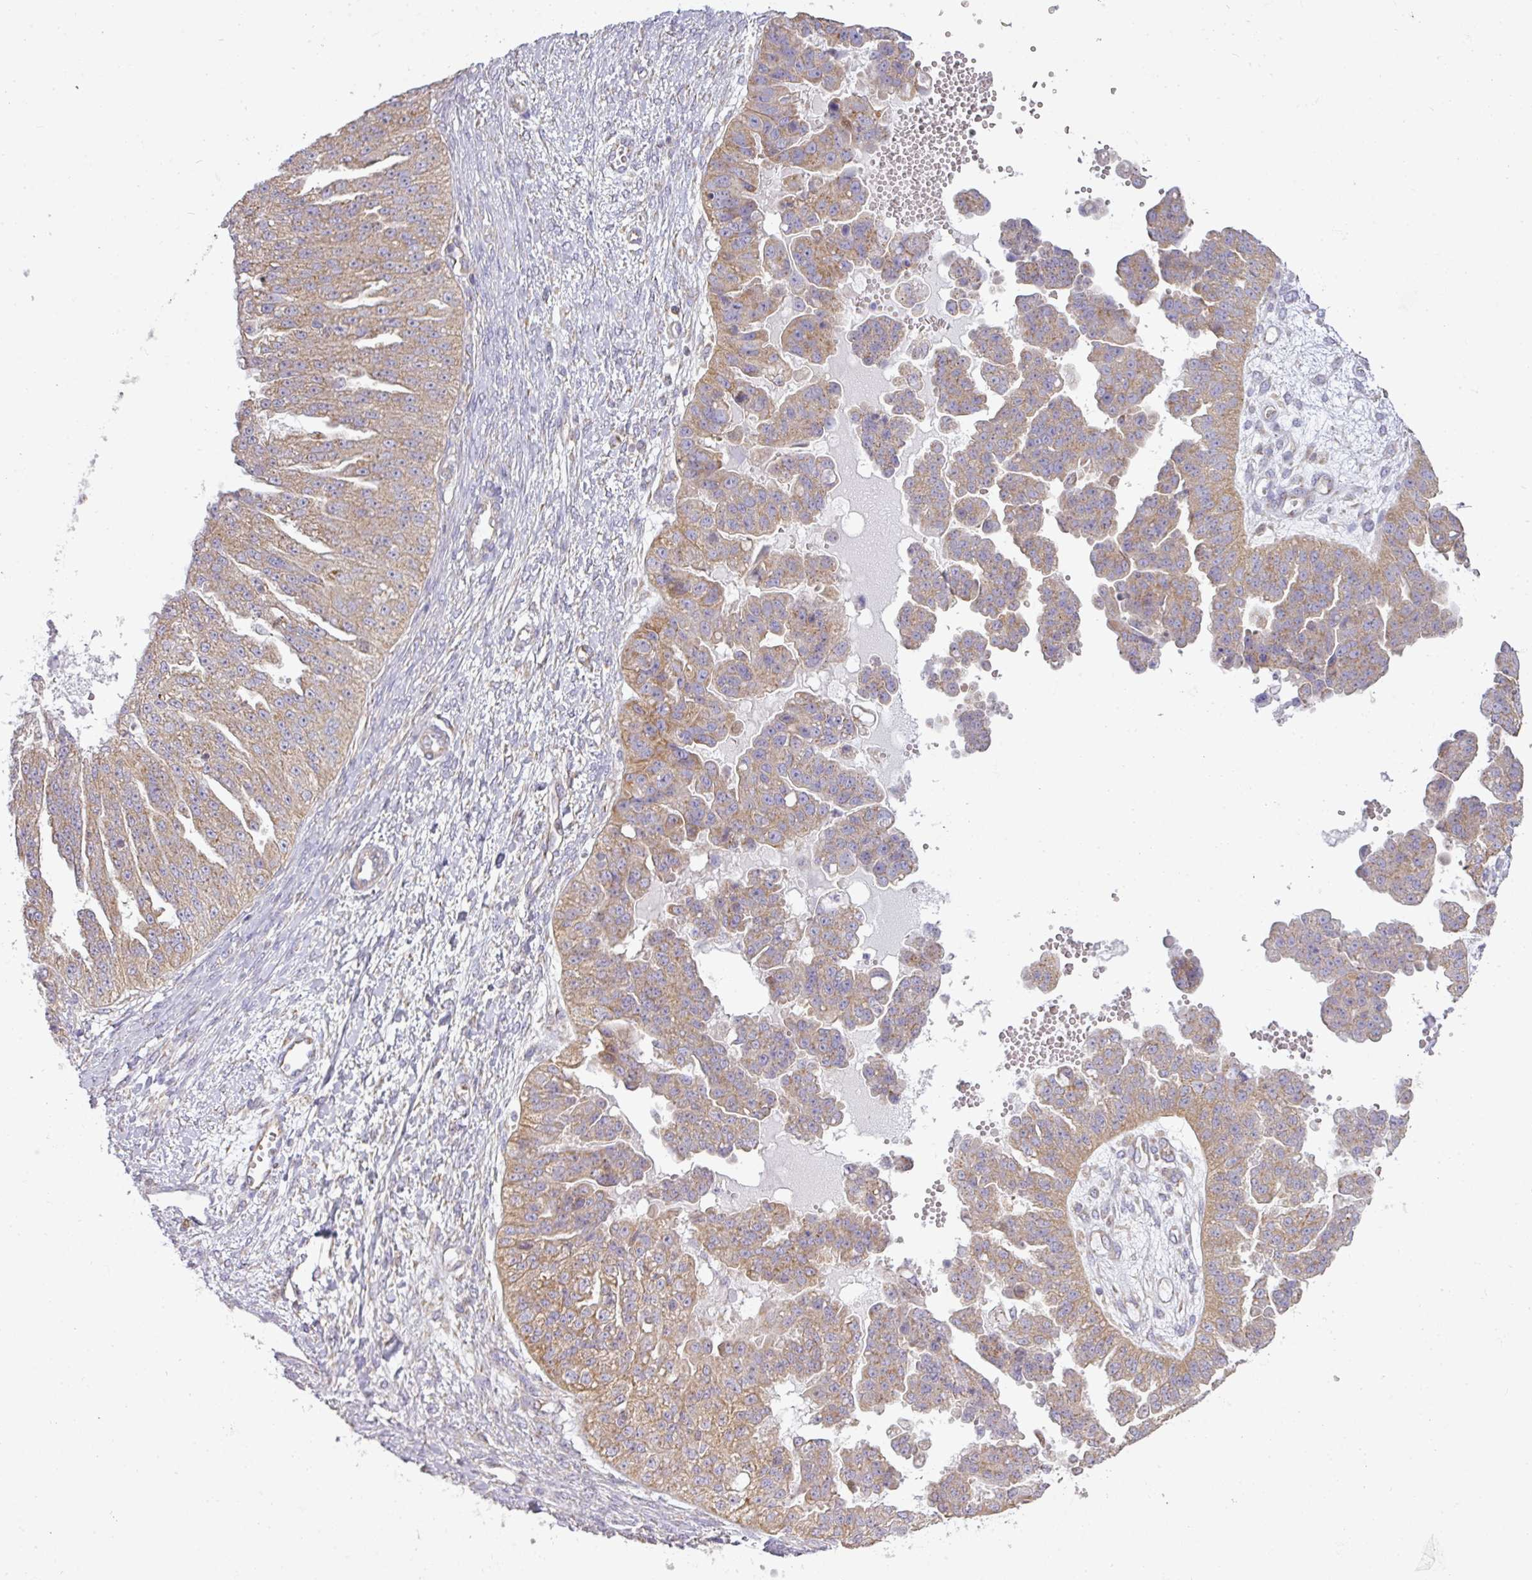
{"staining": {"intensity": "moderate", "quantity": ">75%", "location": "cytoplasmic/membranous"}, "tissue": "ovarian cancer", "cell_type": "Tumor cells", "image_type": "cancer", "snomed": [{"axis": "morphology", "description": "Cystadenocarcinoma, serous, NOS"}, {"axis": "topography", "description": "Ovary"}], "caption": "Moderate cytoplasmic/membranous positivity is identified in about >75% of tumor cells in ovarian cancer. (DAB (3,3'-diaminobenzidine) = brown stain, brightfield microscopy at high magnification).", "gene": "ZNF211", "patient": {"sex": "female", "age": 58}}